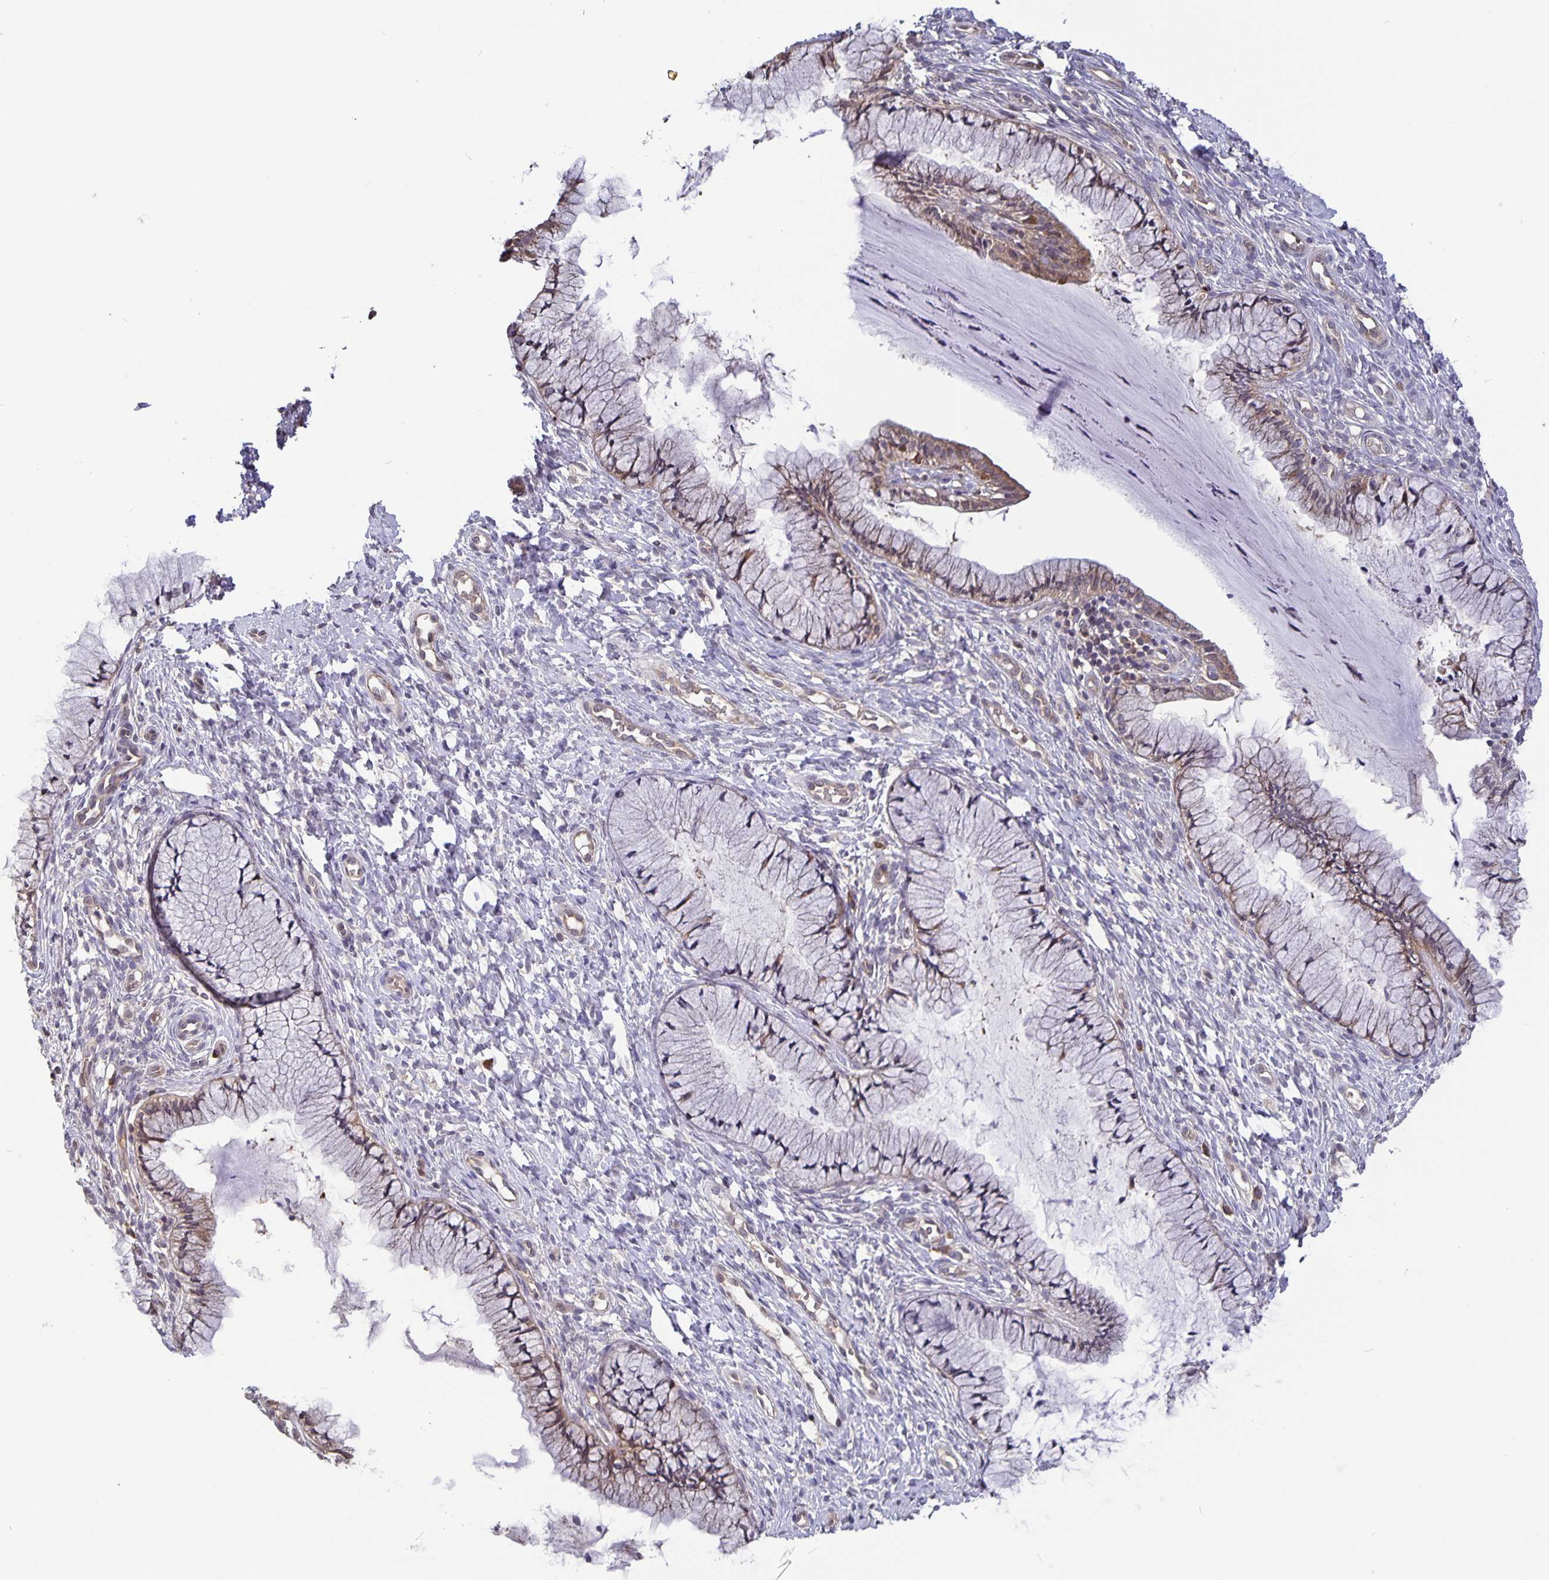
{"staining": {"intensity": "weak", "quantity": "25%-75%", "location": "cytoplasmic/membranous"}, "tissue": "cervix", "cell_type": "Glandular cells", "image_type": "normal", "snomed": [{"axis": "morphology", "description": "Normal tissue, NOS"}, {"axis": "topography", "description": "Cervix"}], "caption": "A photomicrograph of cervix stained for a protein exhibits weak cytoplasmic/membranous brown staining in glandular cells. Using DAB (3,3'-diaminobenzidine) (brown) and hematoxylin (blue) stains, captured at high magnification using brightfield microscopy.", "gene": "FEM1C", "patient": {"sex": "female", "age": 36}}